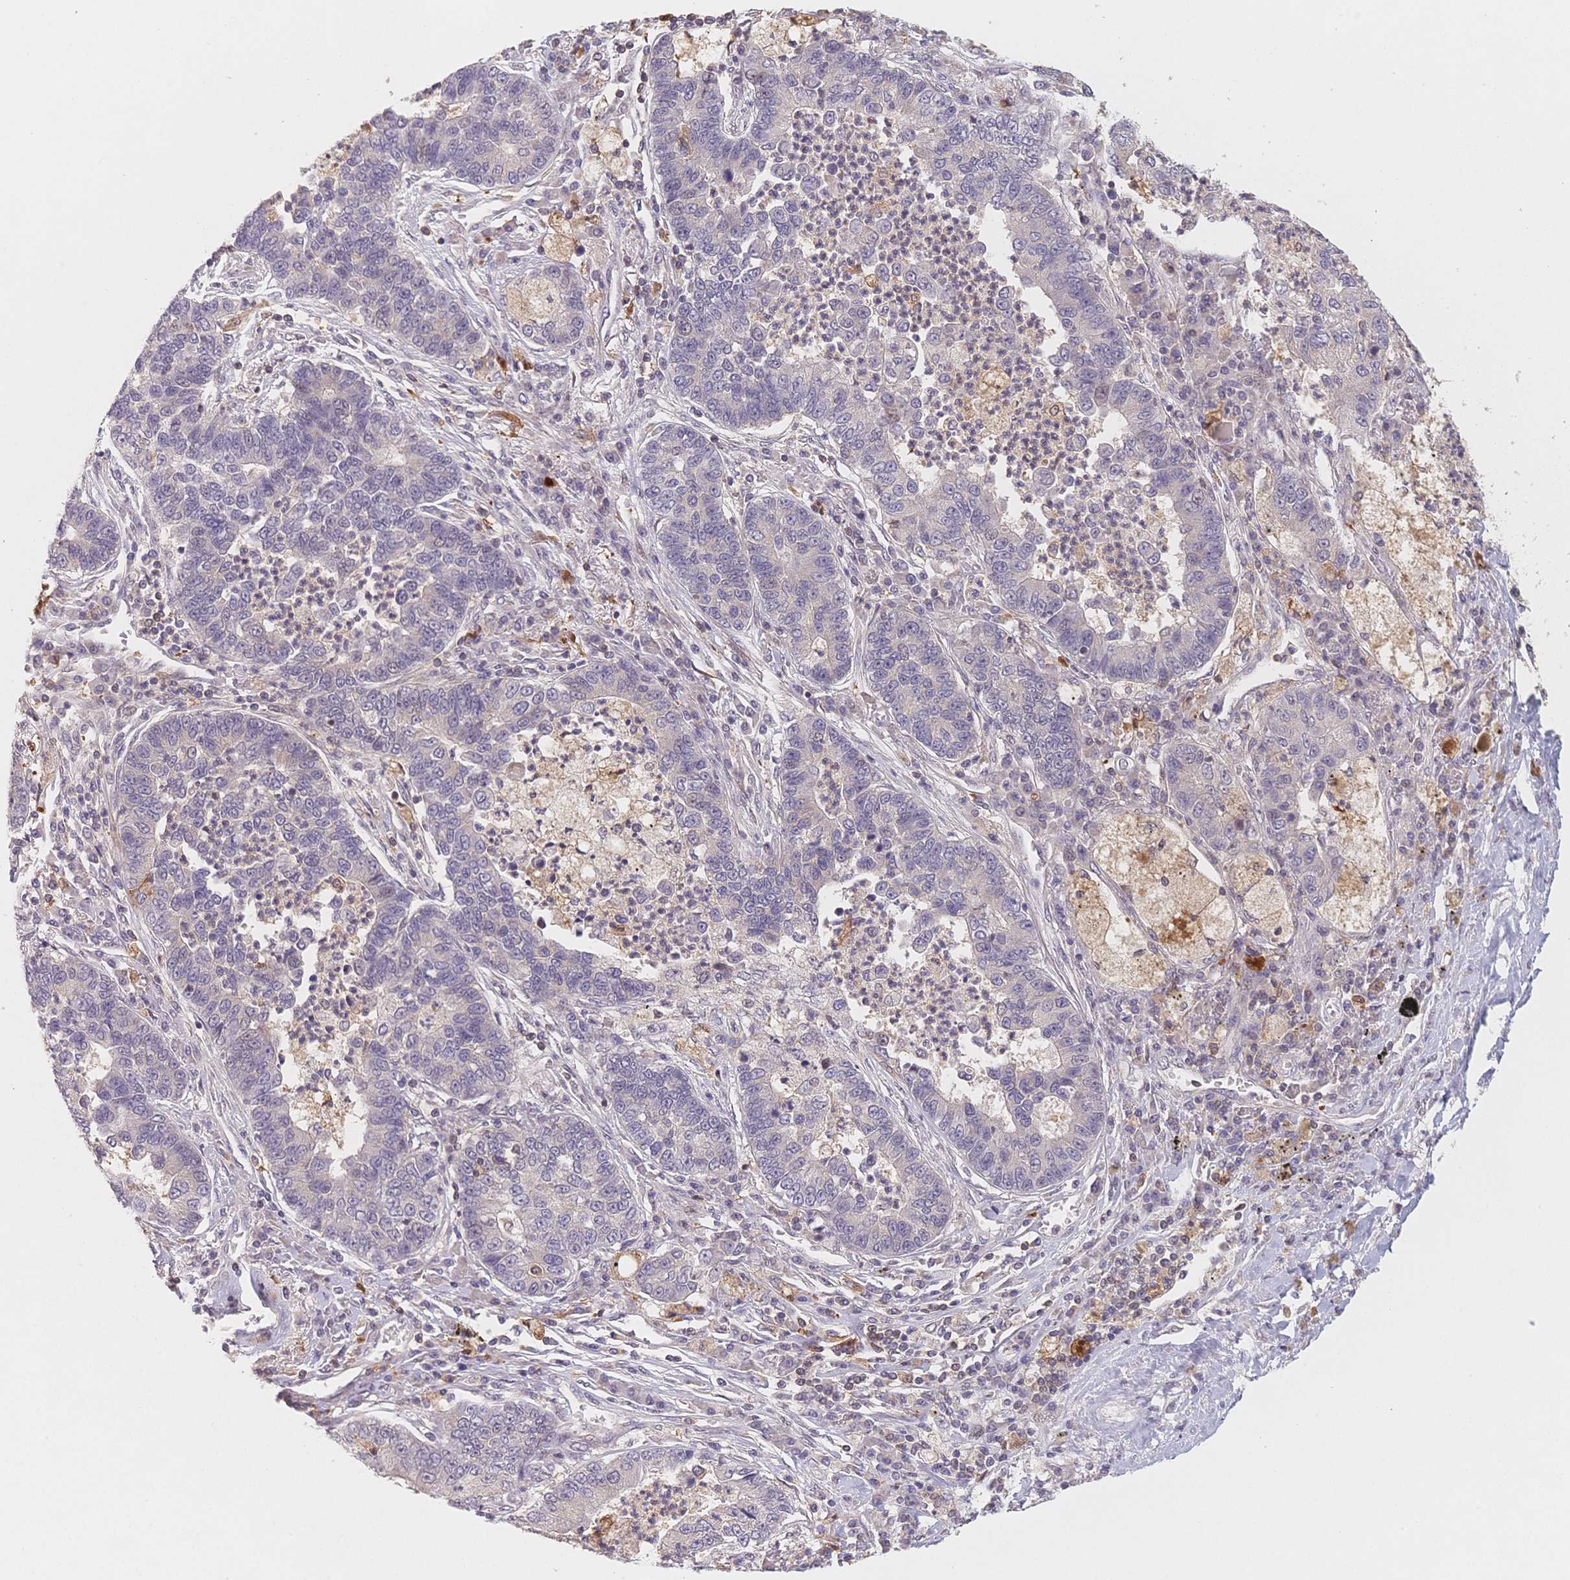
{"staining": {"intensity": "negative", "quantity": "none", "location": "none"}, "tissue": "lung cancer", "cell_type": "Tumor cells", "image_type": "cancer", "snomed": [{"axis": "morphology", "description": "Adenocarcinoma, NOS"}, {"axis": "topography", "description": "Lung"}], "caption": "The immunohistochemistry (IHC) micrograph has no significant positivity in tumor cells of adenocarcinoma (lung) tissue. (Stains: DAB immunohistochemistry with hematoxylin counter stain, Microscopy: brightfield microscopy at high magnification).", "gene": "C12orf75", "patient": {"sex": "female", "age": 57}}